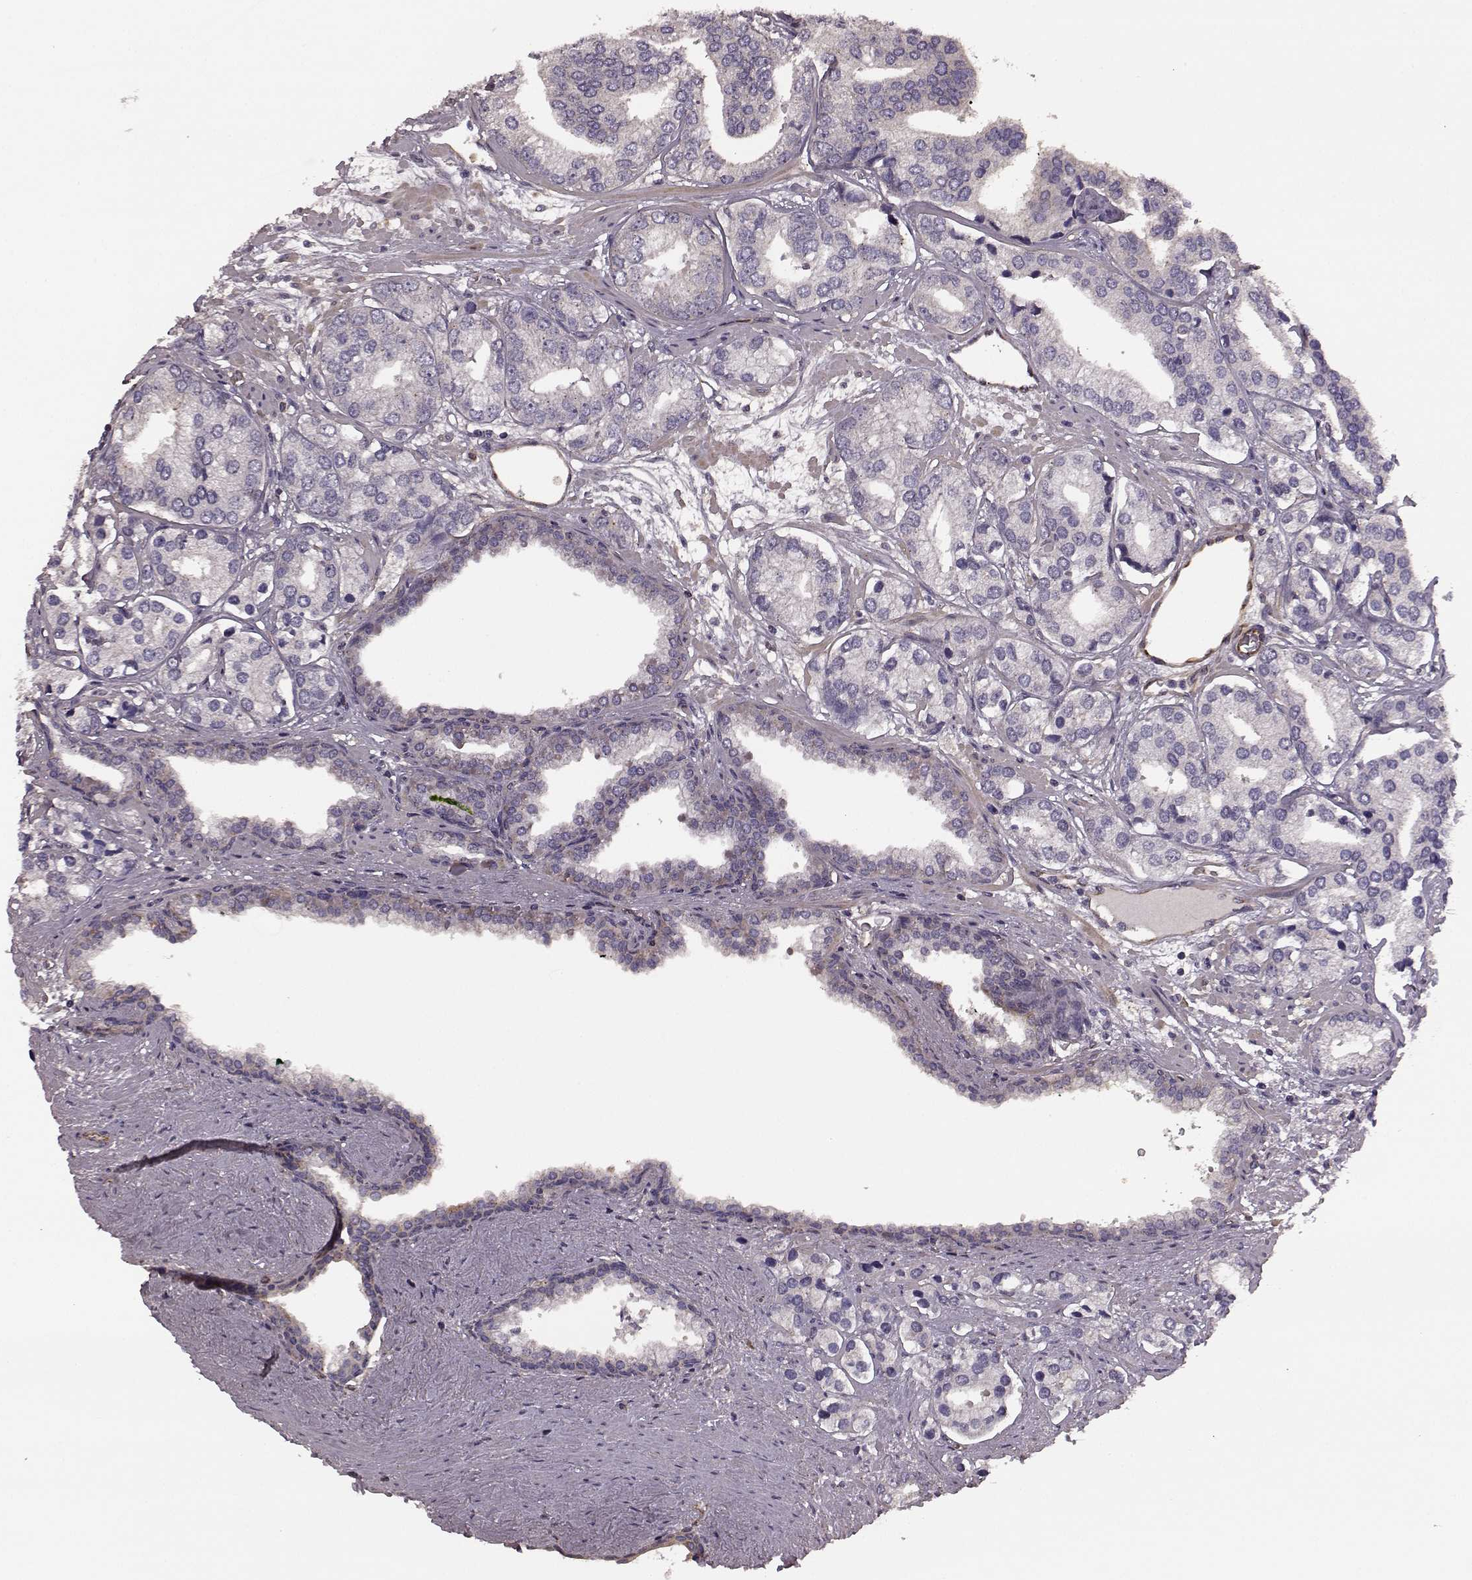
{"staining": {"intensity": "negative", "quantity": "none", "location": "none"}, "tissue": "prostate cancer", "cell_type": "Tumor cells", "image_type": "cancer", "snomed": [{"axis": "morphology", "description": "Adenocarcinoma, High grade"}, {"axis": "topography", "description": "Prostate"}], "caption": "Tumor cells are negative for protein expression in human prostate cancer.", "gene": "NTF3", "patient": {"sex": "male", "age": 58}}